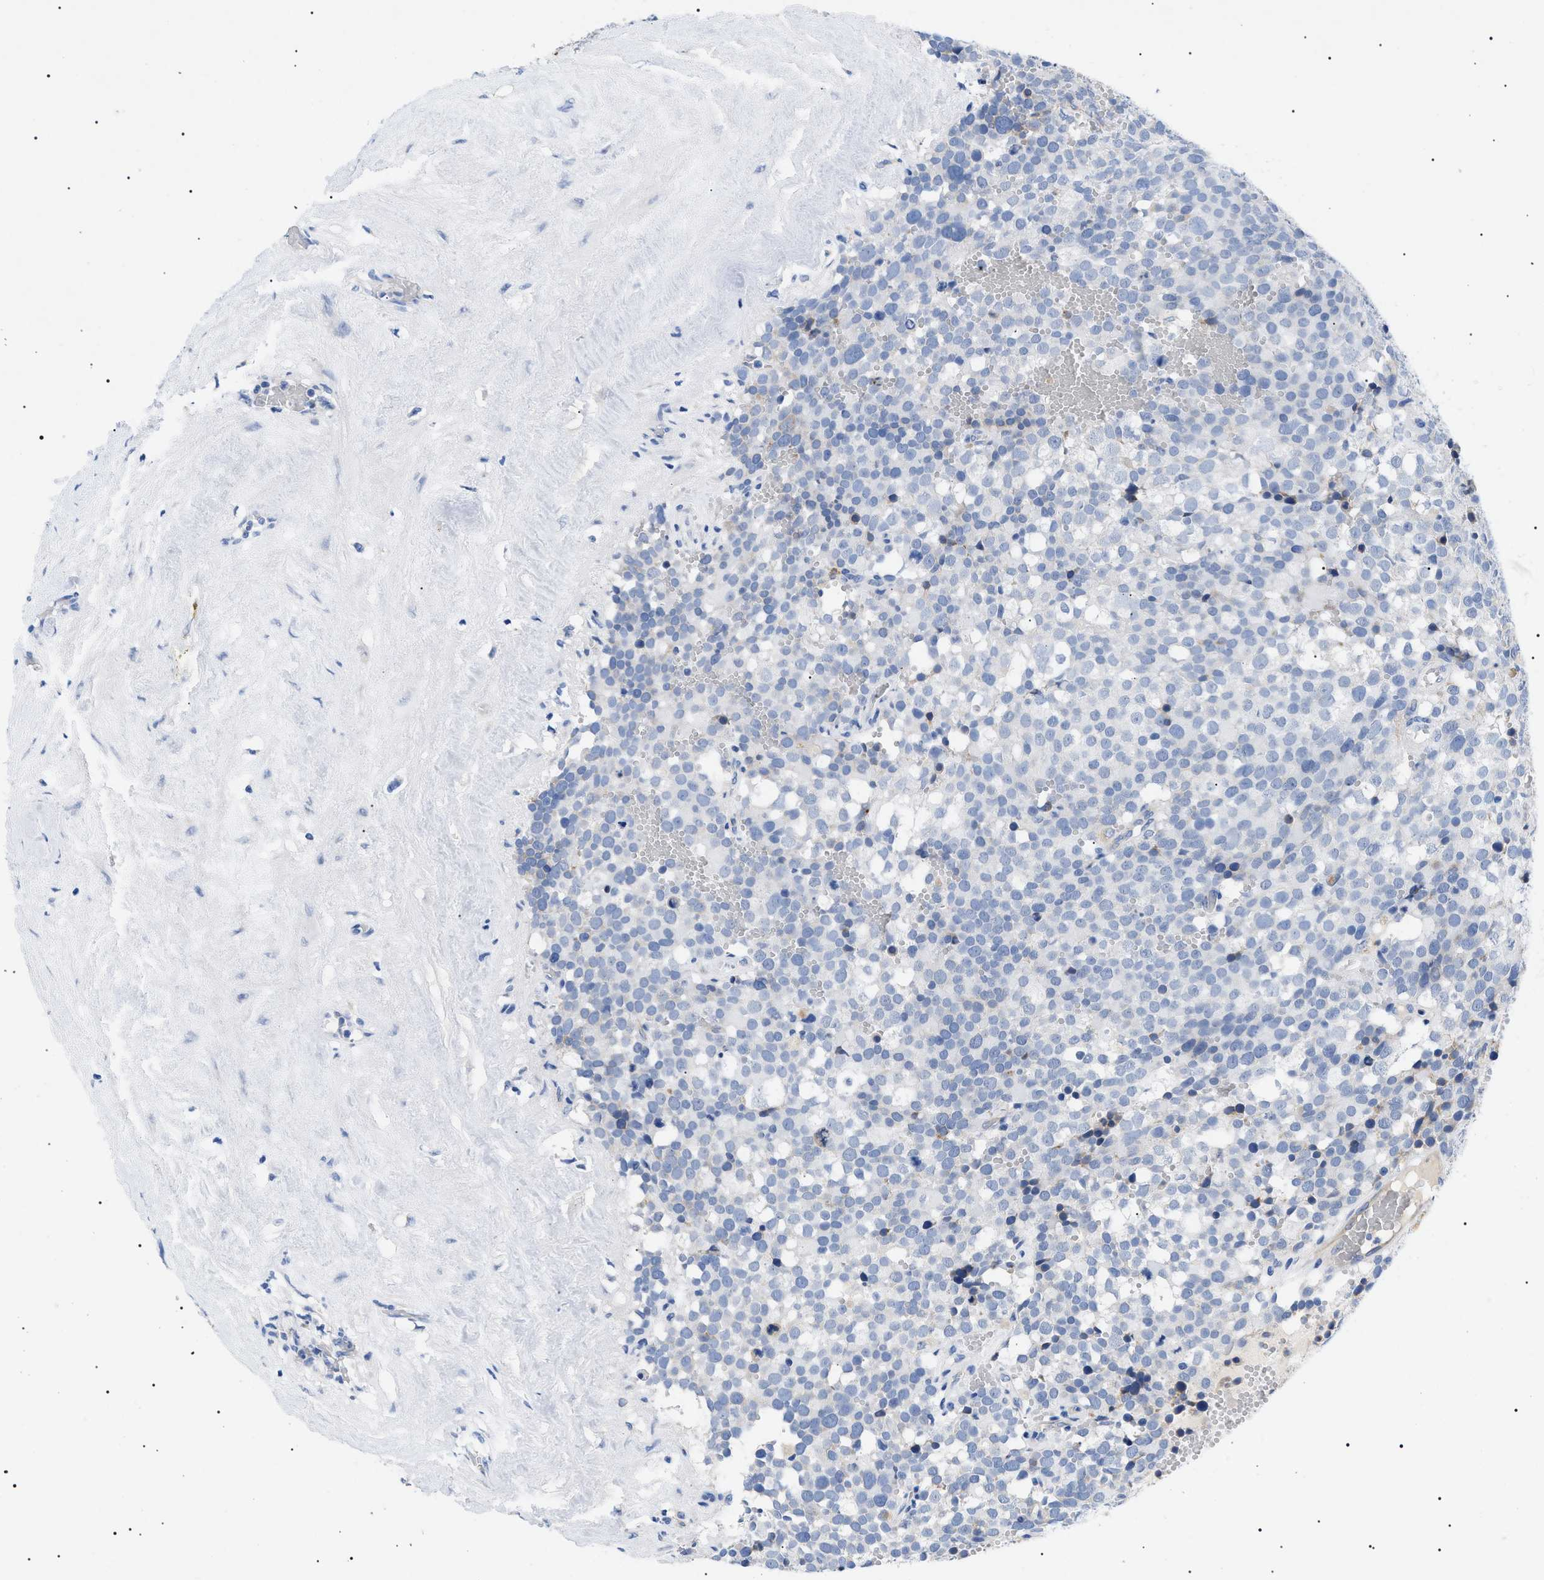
{"staining": {"intensity": "negative", "quantity": "none", "location": "none"}, "tissue": "testis cancer", "cell_type": "Tumor cells", "image_type": "cancer", "snomed": [{"axis": "morphology", "description": "Seminoma, NOS"}, {"axis": "topography", "description": "Testis"}], "caption": "The IHC histopathology image has no significant staining in tumor cells of testis cancer tissue.", "gene": "ACKR1", "patient": {"sex": "male", "age": 71}}